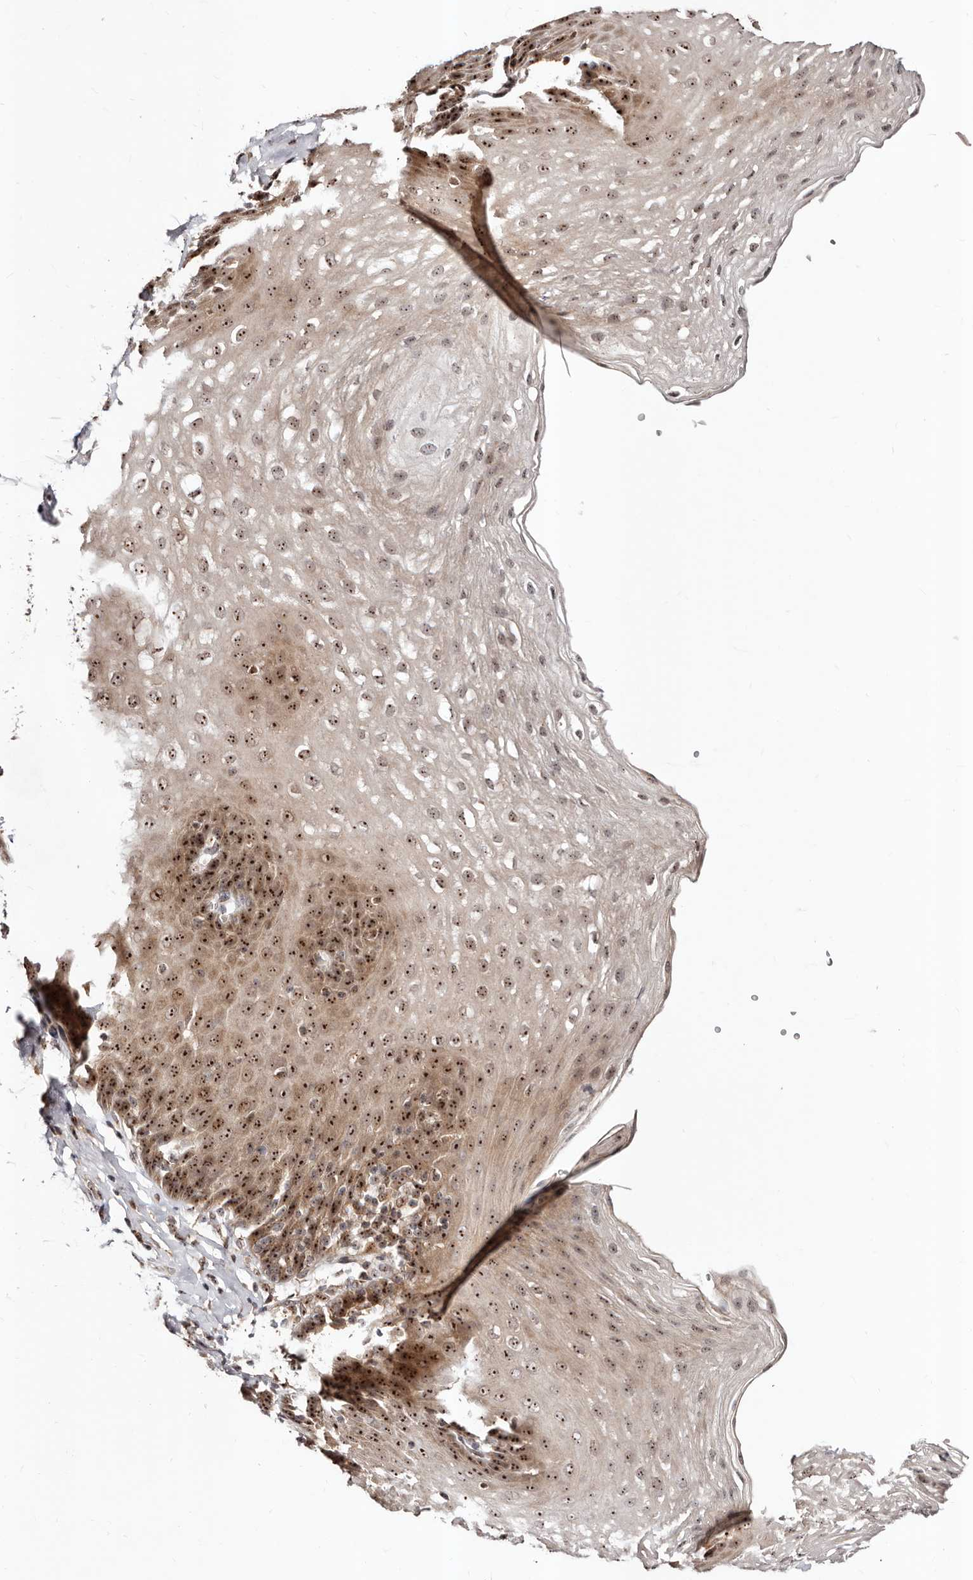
{"staining": {"intensity": "strong", "quantity": ">75%", "location": "cytoplasmic/membranous,nuclear"}, "tissue": "esophagus", "cell_type": "Squamous epithelial cells", "image_type": "normal", "snomed": [{"axis": "morphology", "description": "Normal tissue, NOS"}, {"axis": "topography", "description": "Esophagus"}], "caption": "Immunohistochemistry (IHC) micrograph of unremarkable human esophagus stained for a protein (brown), which shows high levels of strong cytoplasmic/membranous,nuclear positivity in approximately >75% of squamous epithelial cells.", "gene": "APOL6", "patient": {"sex": "female", "age": 66}}